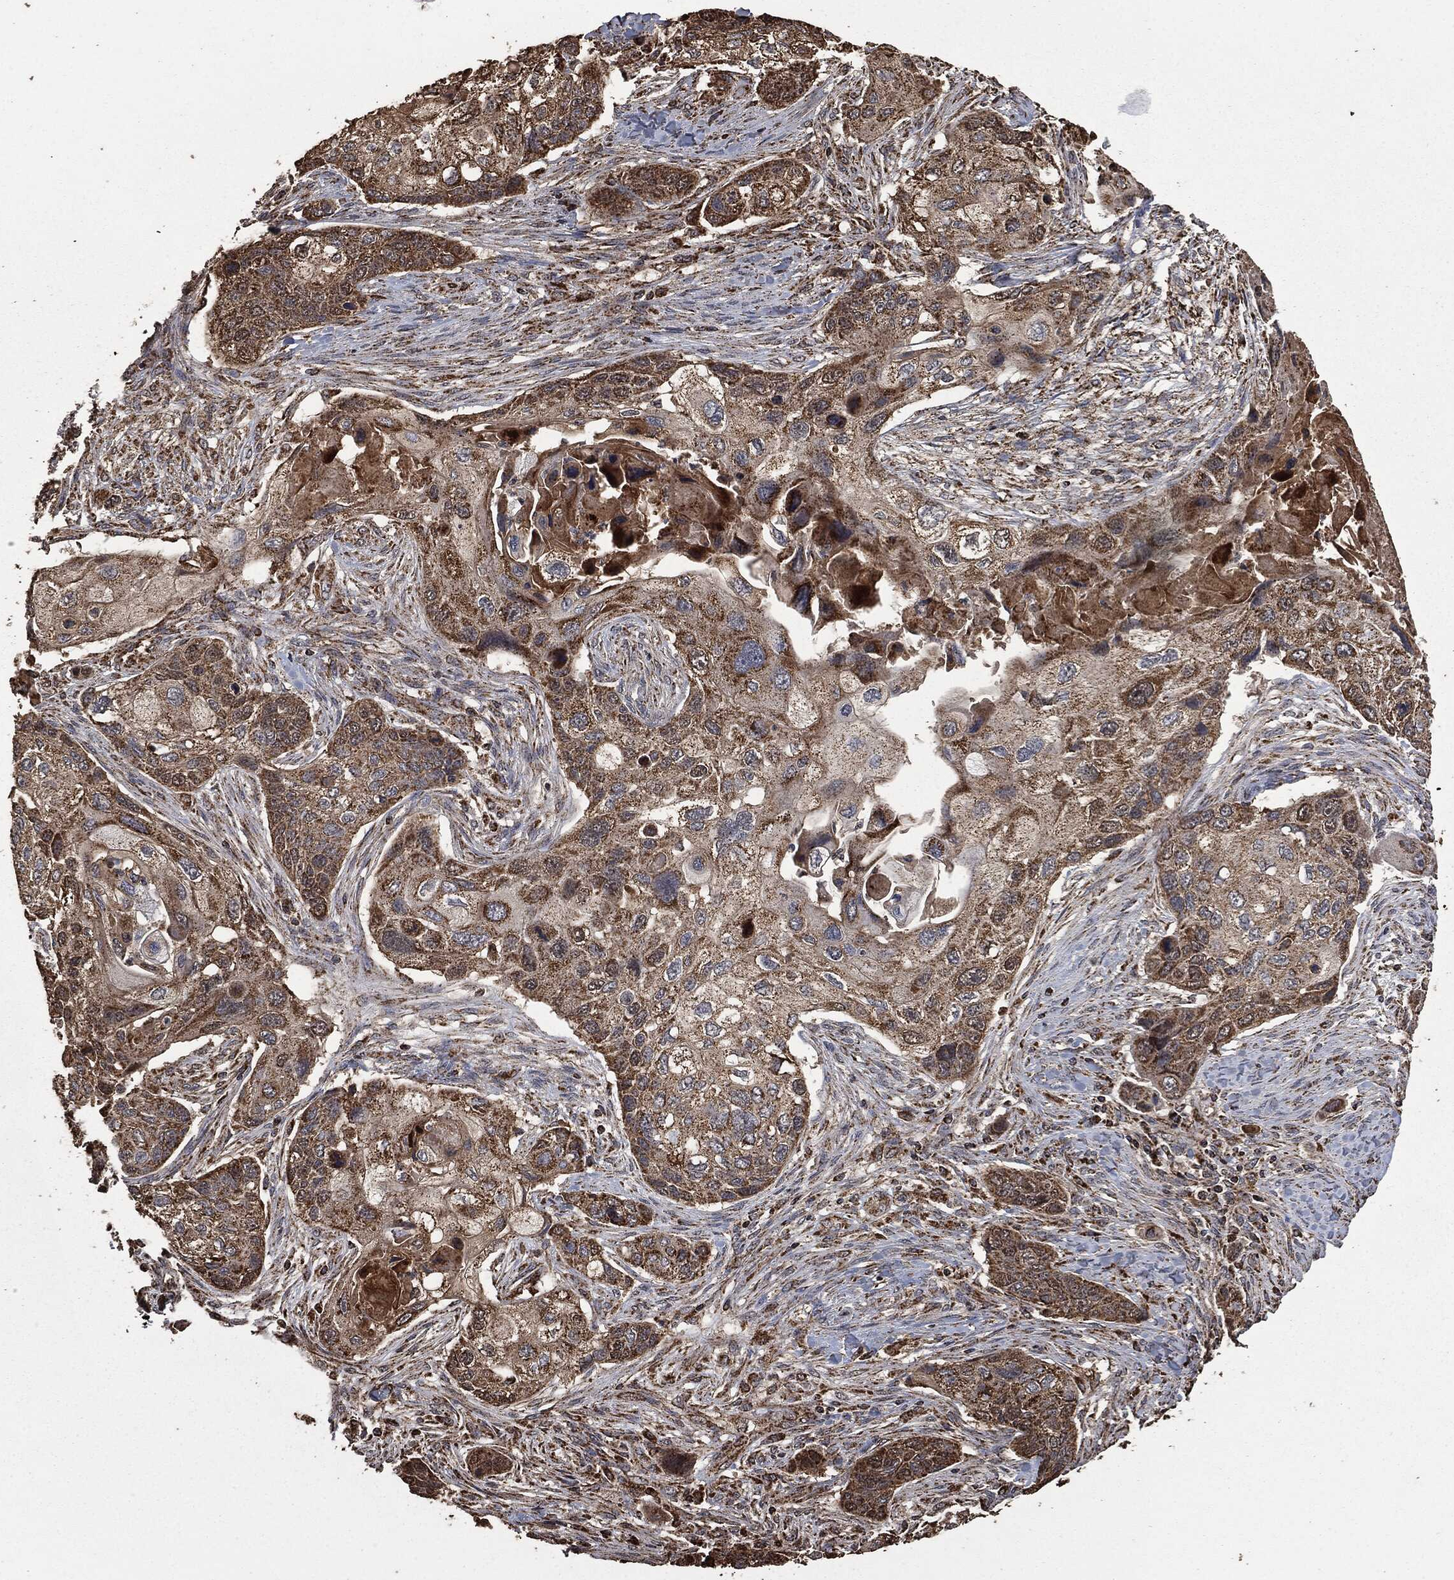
{"staining": {"intensity": "moderate", "quantity": ">75%", "location": "cytoplasmic/membranous"}, "tissue": "lung cancer", "cell_type": "Tumor cells", "image_type": "cancer", "snomed": [{"axis": "morphology", "description": "Normal tissue, NOS"}, {"axis": "morphology", "description": "Squamous cell carcinoma, NOS"}, {"axis": "topography", "description": "Bronchus"}, {"axis": "topography", "description": "Lung"}], "caption": "This image reveals immunohistochemistry staining of squamous cell carcinoma (lung), with medium moderate cytoplasmic/membranous expression in approximately >75% of tumor cells.", "gene": "LIG3", "patient": {"sex": "male", "age": 69}}